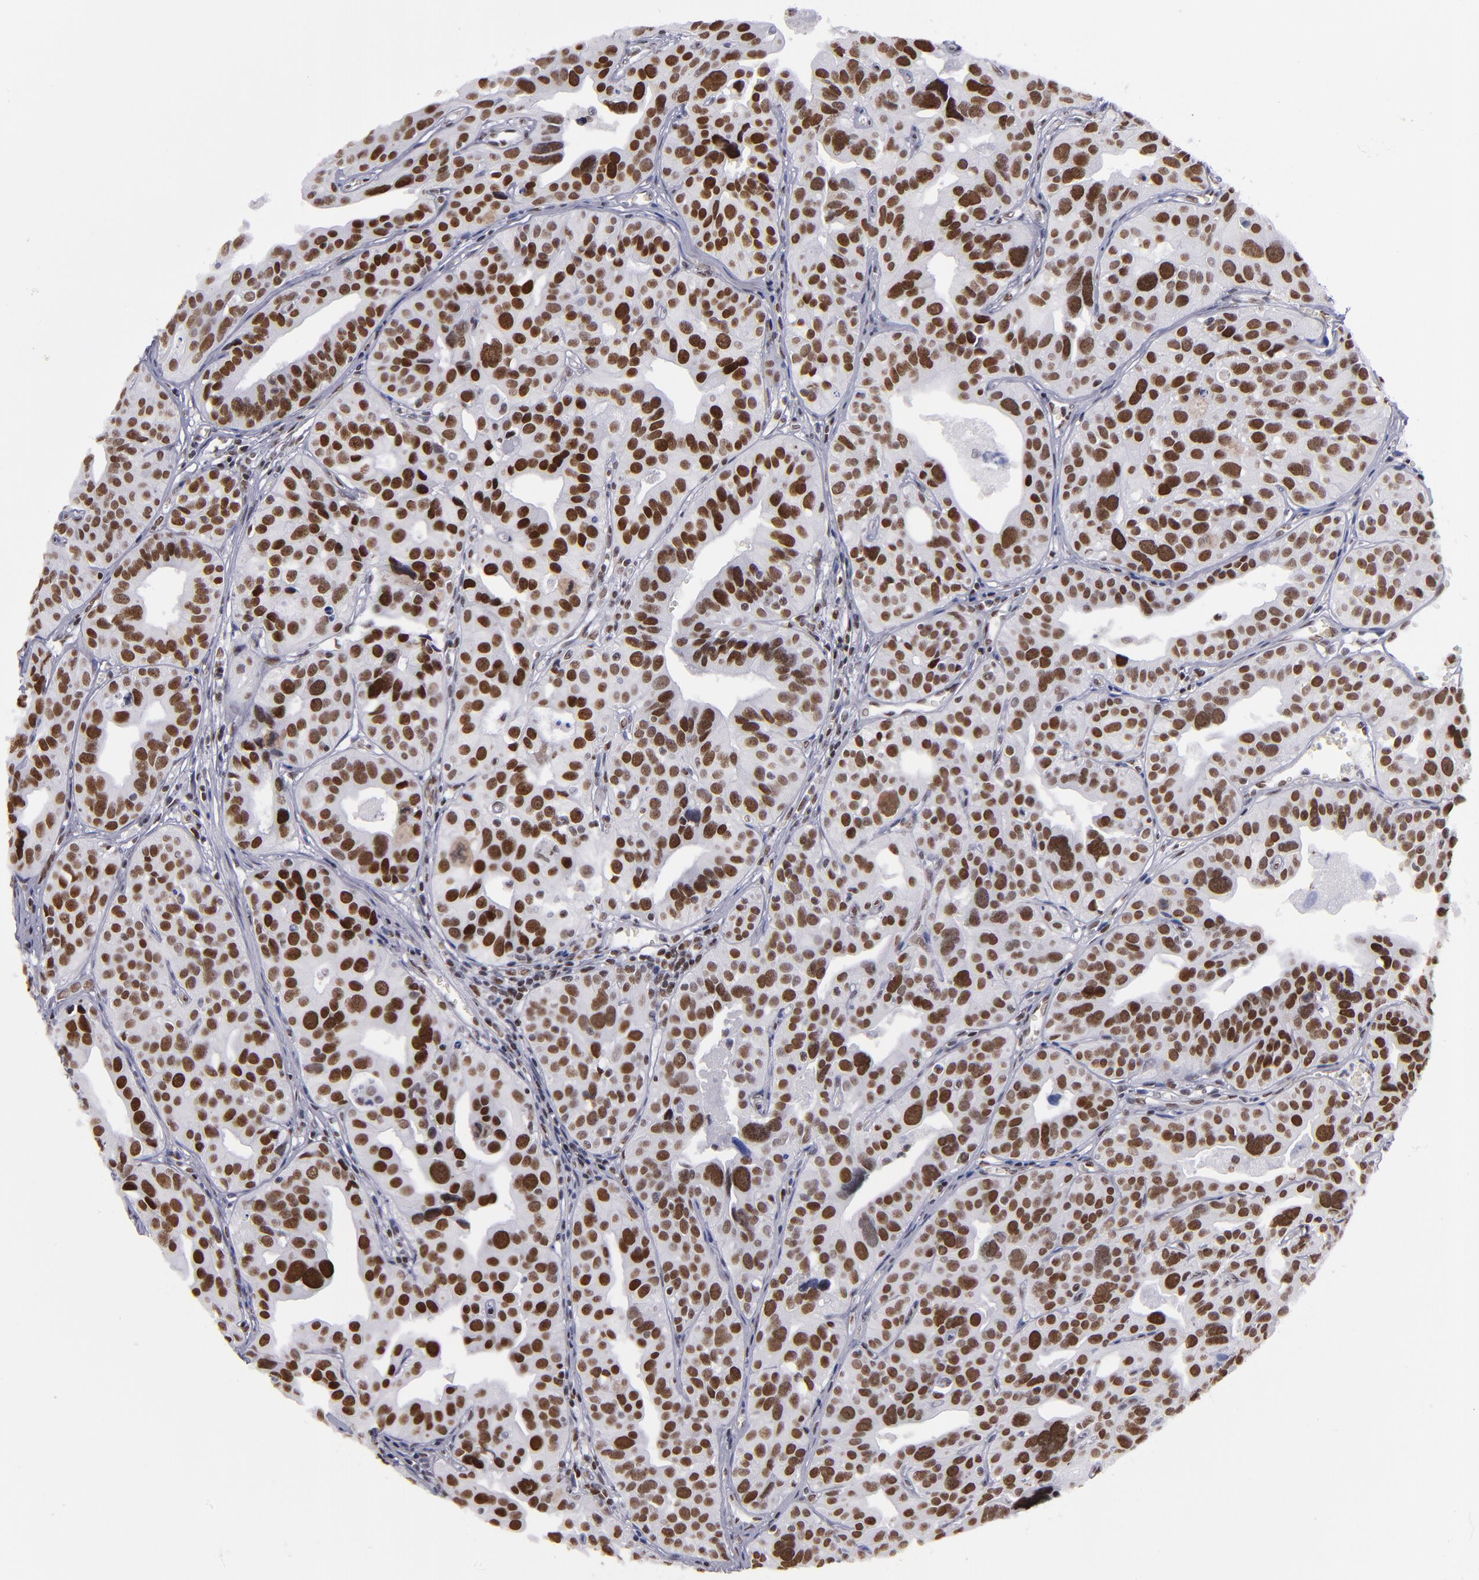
{"staining": {"intensity": "strong", "quantity": ">75%", "location": "nuclear"}, "tissue": "urothelial cancer", "cell_type": "Tumor cells", "image_type": "cancer", "snomed": [{"axis": "morphology", "description": "Urothelial carcinoma, High grade"}, {"axis": "topography", "description": "Urinary bladder"}], "caption": "Immunohistochemistry (IHC) (DAB) staining of human urothelial carcinoma (high-grade) shows strong nuclear protein staining in about >75% of tumor cells.", "gene": "TERF2", "patient": {"sex": "male", "age": 56}}